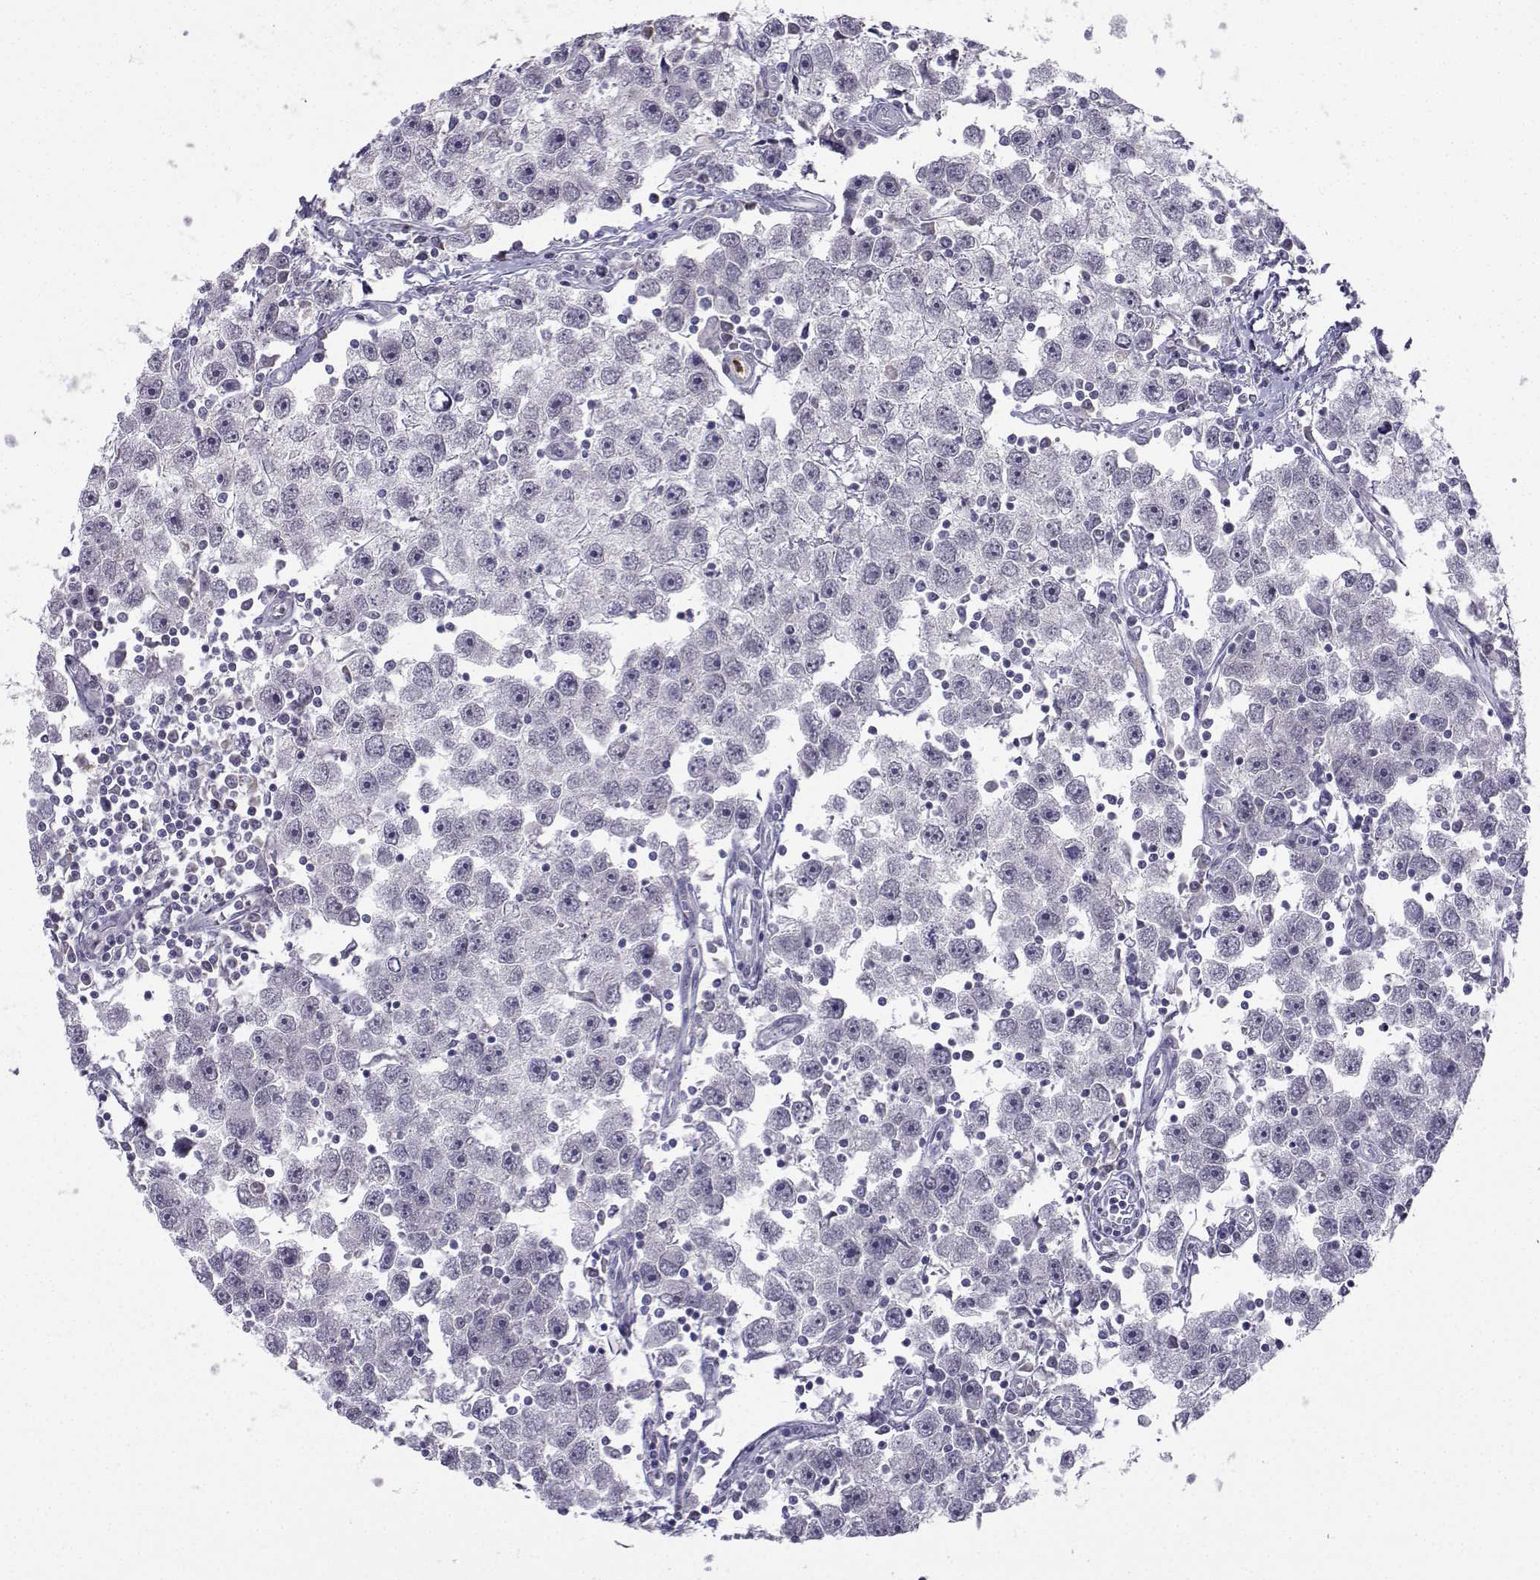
{"staining": {"intensity": "negative", "quantity": "none", "location": "none"}, "tissue": "testis cancer", "cell_type": "Tumor cells", "image_type": "cancer", "snomed": [{"axis": "morphology", "description": "Seminoma, NOS"}, {"axis": "topography", "description": "Testis"}], "caption": "A high-resolution micrograph shows immunohistochemistry (IHC) staining of testis seminoma, which displays no significant staining in tumor cells.", "gene": "CALY", "patient": {"sex": "male", "age": 30}}